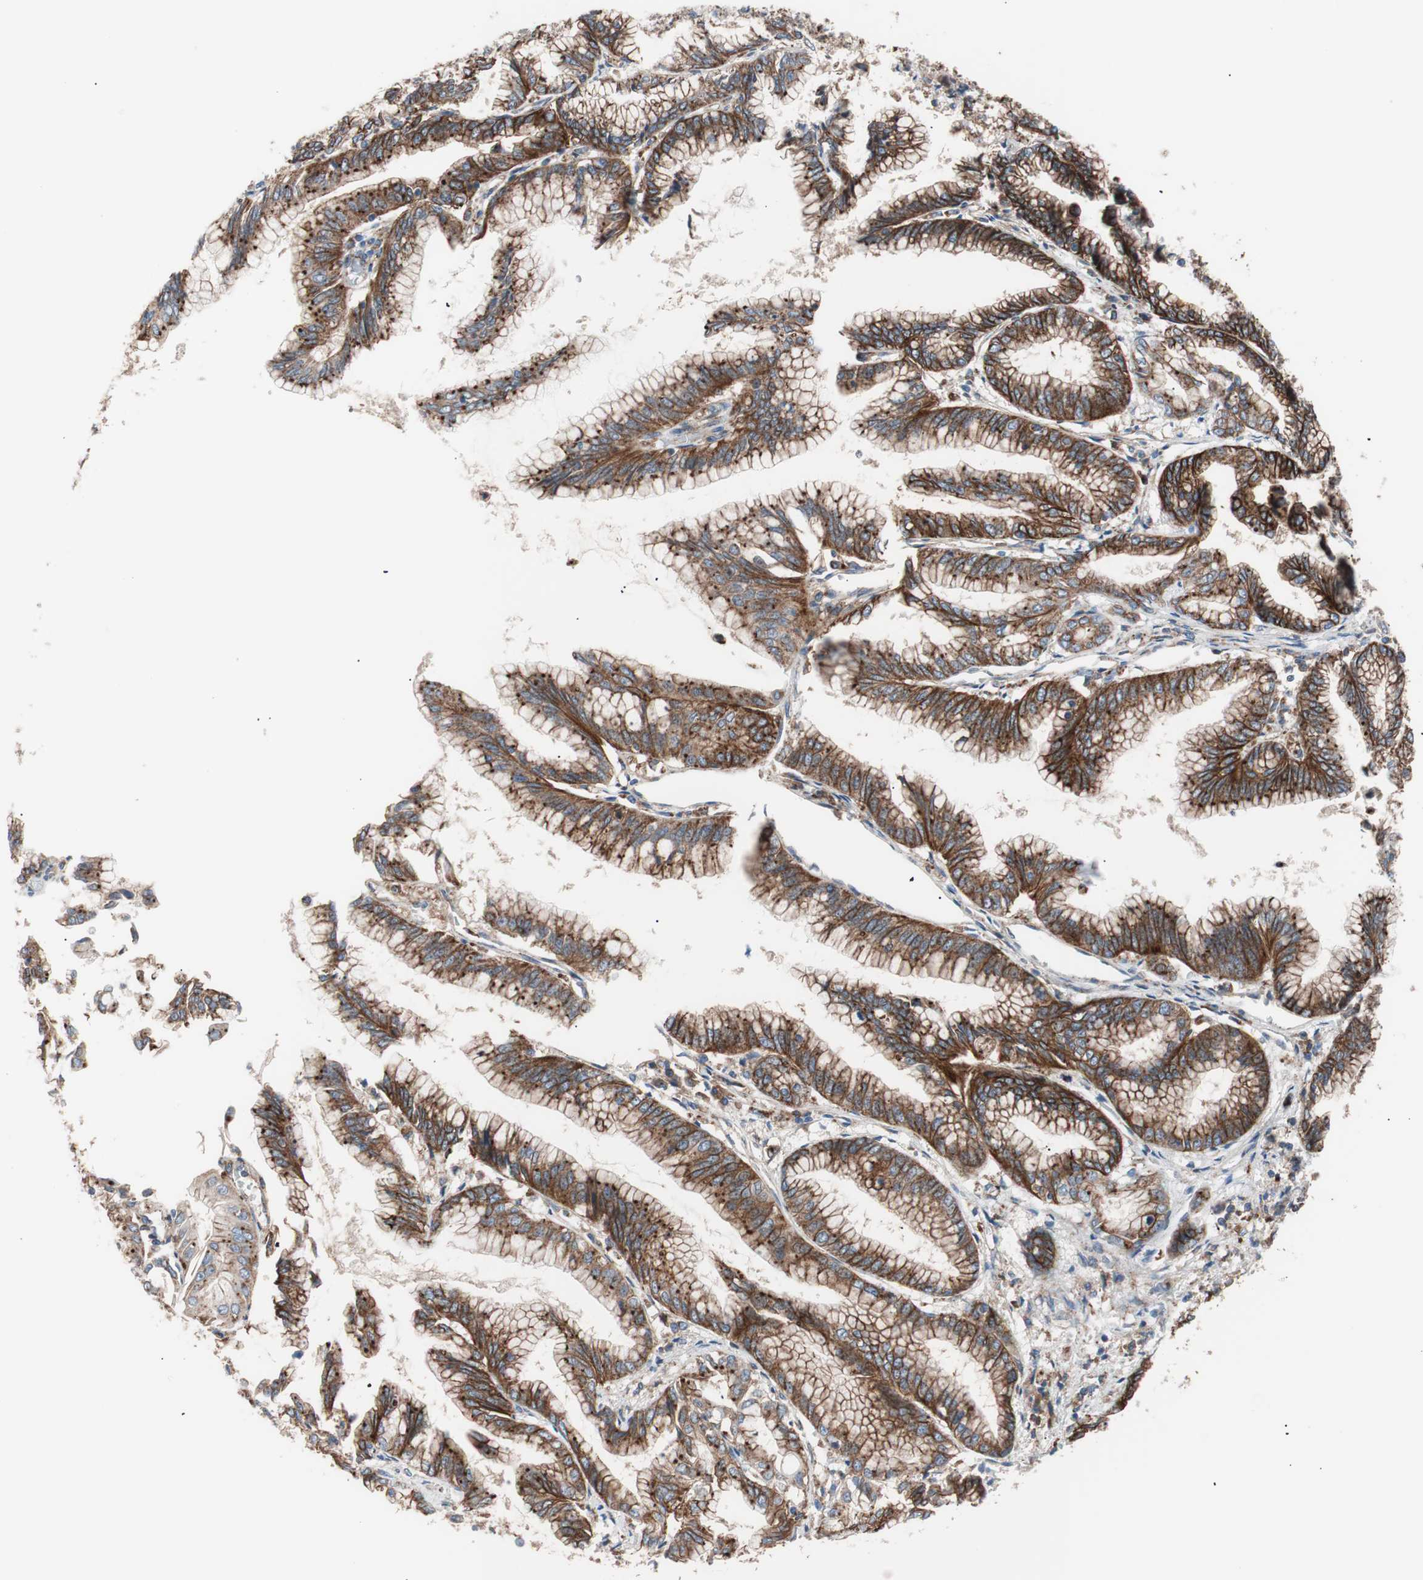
{"staining": {"intensity": "strong", "quantity": ">75%", "location": "cytoplasmic/membranous"}, "tissue": "pancreatic cancer", "cell_type": "Tumor cells", "image_type": "cancer", "snomed": [{"axis": "morphology", "description": "Adenocarcinoma, NOS"}, {"axis": "topography", "description": "Pancreas"}], "caption": "This is a histology image of IHC staining of pancreatic cancer (adenocarcinoma), which shows strong staining in the cytoplasmic/membranous of tumor cells.", "gene": "FLOT2", "patient": {"sex": "female", "age": 64}}